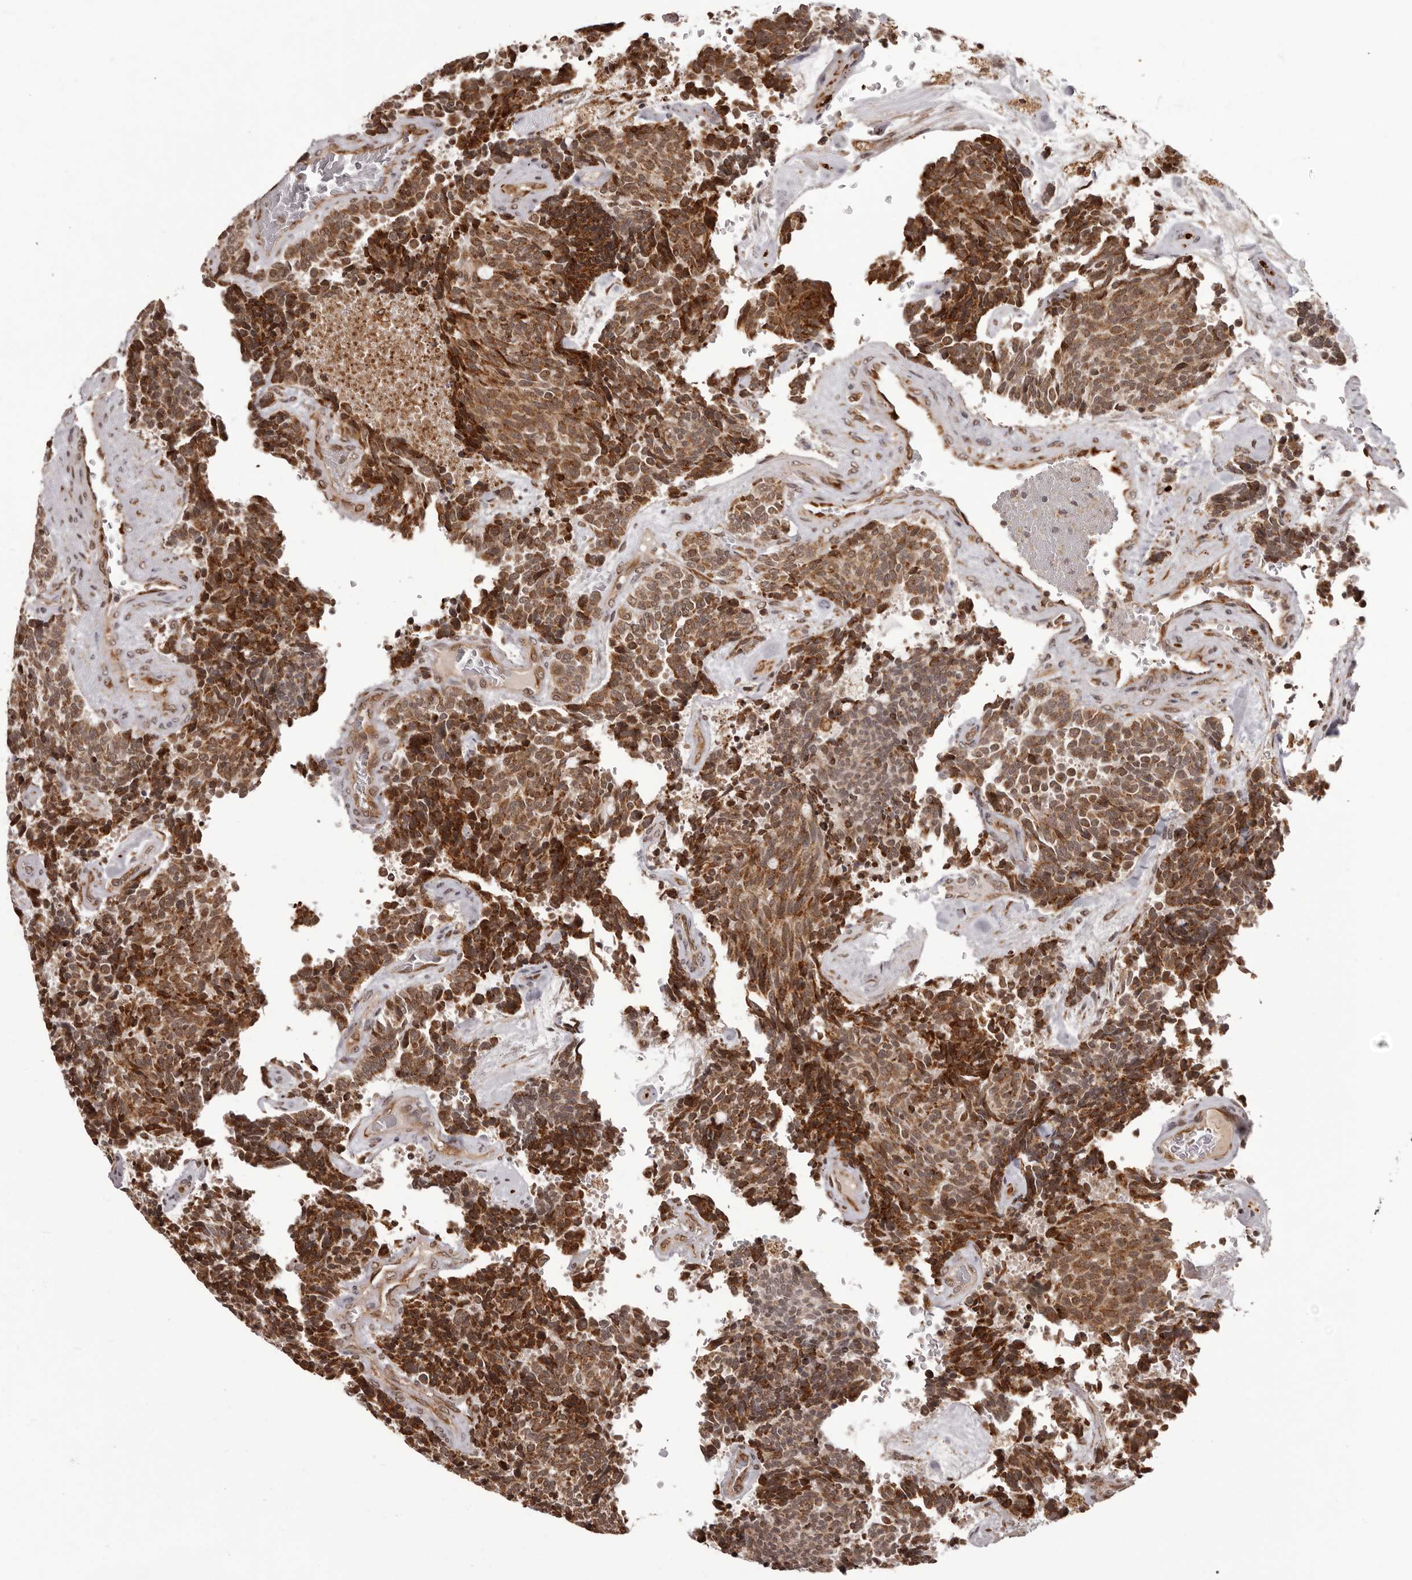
{"staining": {"intensity": "moderate", "quantity": ">75%", "location": "cytoplasmic/membranous,nuclear"}, "tissue": "carcinoid", "cell_type": "Tumor cells", "image_type": "cancer", "snomed": [{"axis": "morphology", "description": "Carcinoid, malignant, NOS"}, {"axis": "topography", "description": "Pancreas"}], "caption": "Immunohistochemistry (IHC) histopathology image of neoplastic tissue: human carcinoid stained using IHC shows medium levels of moderate protein expression localized specifically in the cytoplasmic/membranous and nuclear of tumor cells, appearing as a cytoplasmic/membranous and nuclear brown color.", "gene": "IL32", "patient": {"sex": "female", "age": 54}}